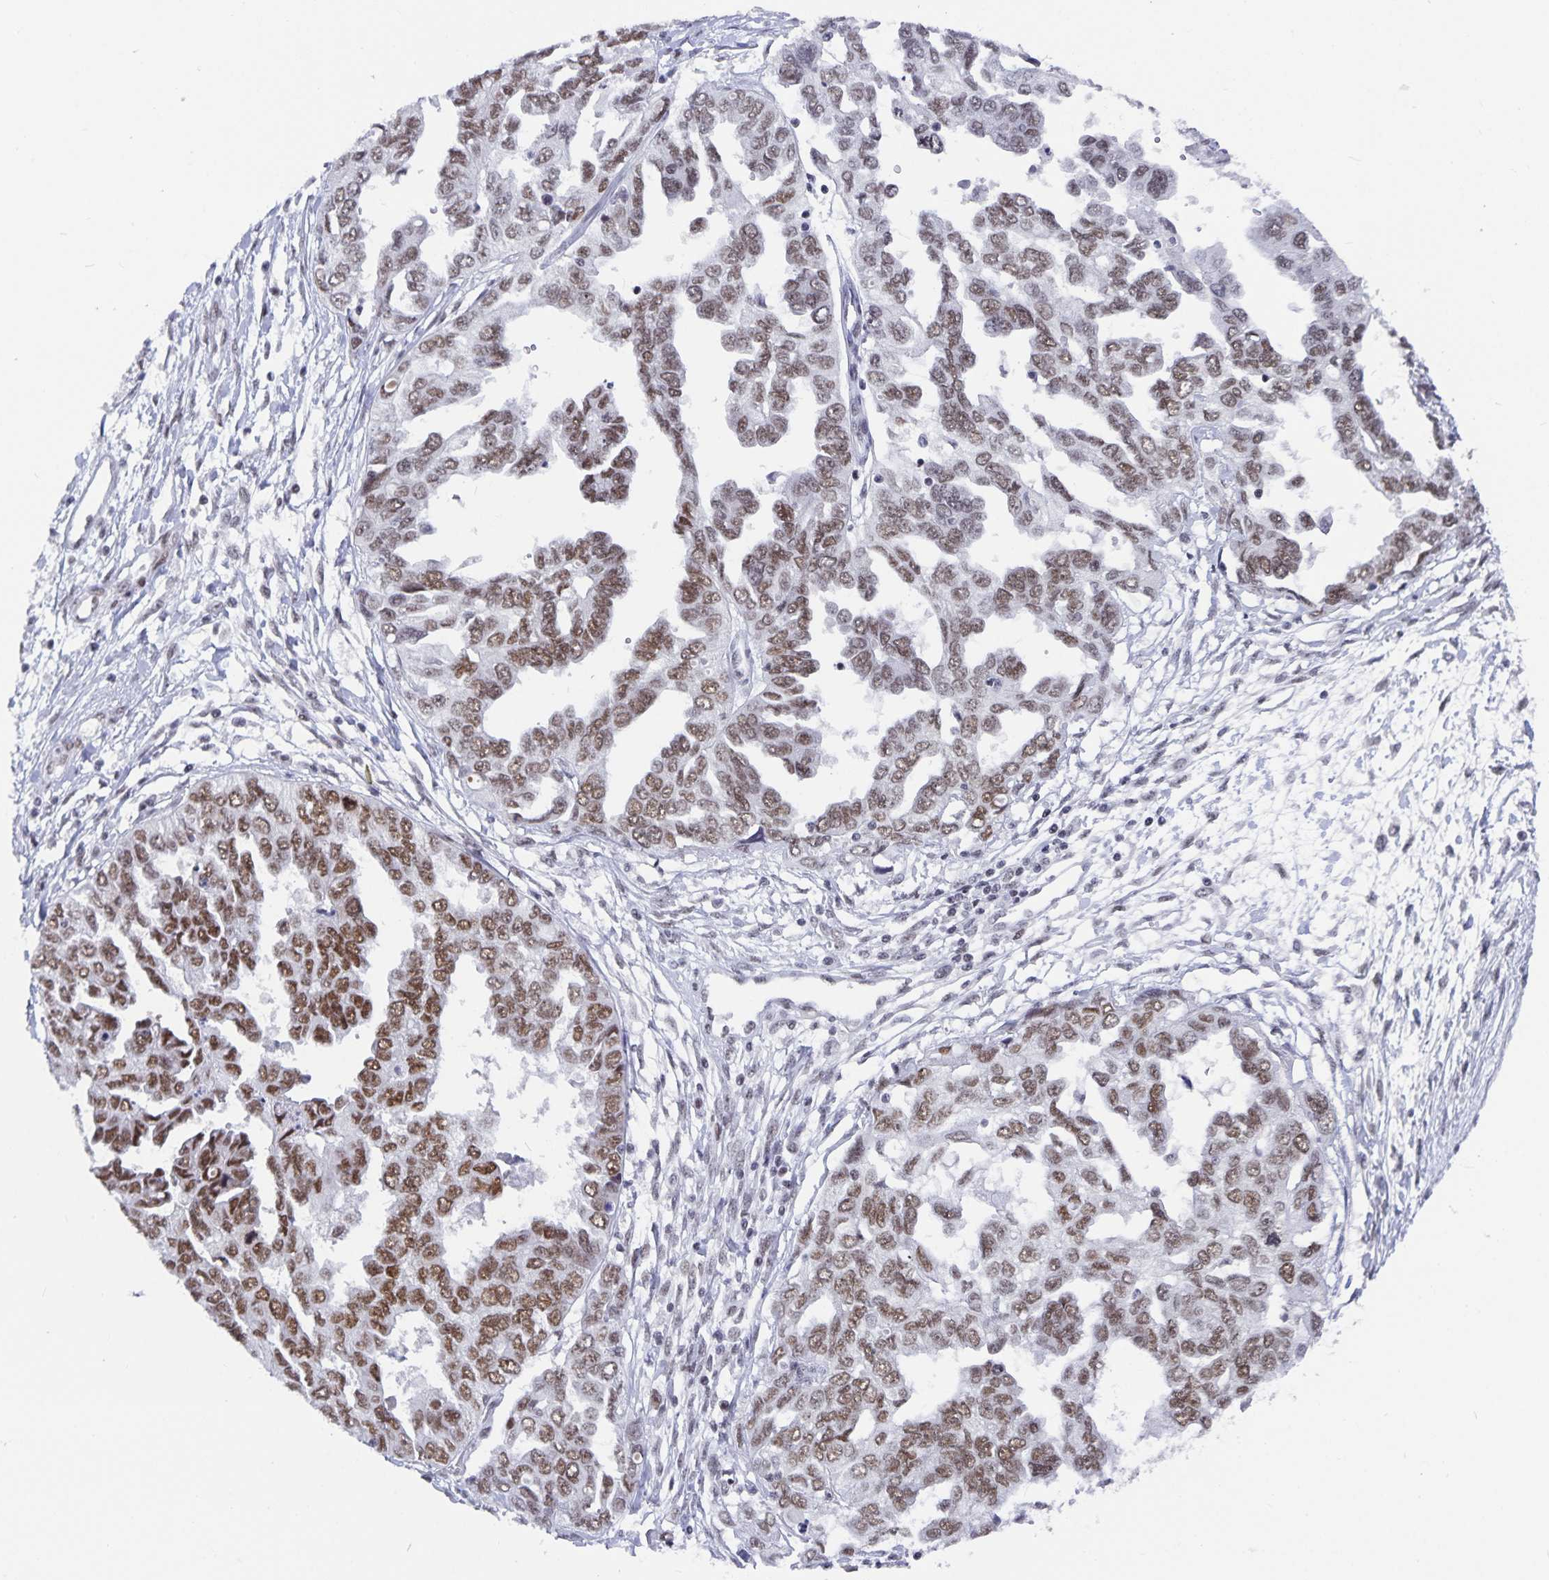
{"staining": {"intensity": "moderate", "quantity": ">75%", "location": "nuclear"}, "tissue": "ovarian cancer", "cell_type": "Tumor cells", "image_type": "cancer", "snomed": [{"axis": "morphology", "description": "Cystadenocarcinoma, serous, NOS"}, {"axis": "topography", "description": "Ovary"}], "caption": "Tumor cells exhibit medium levels of moderate nuclear positivity in about >75% of cells in human serous cystadenocarcinoma (ovarian).", "gene": "PBX2", "patient": {"sex": "female", "age": 53}}